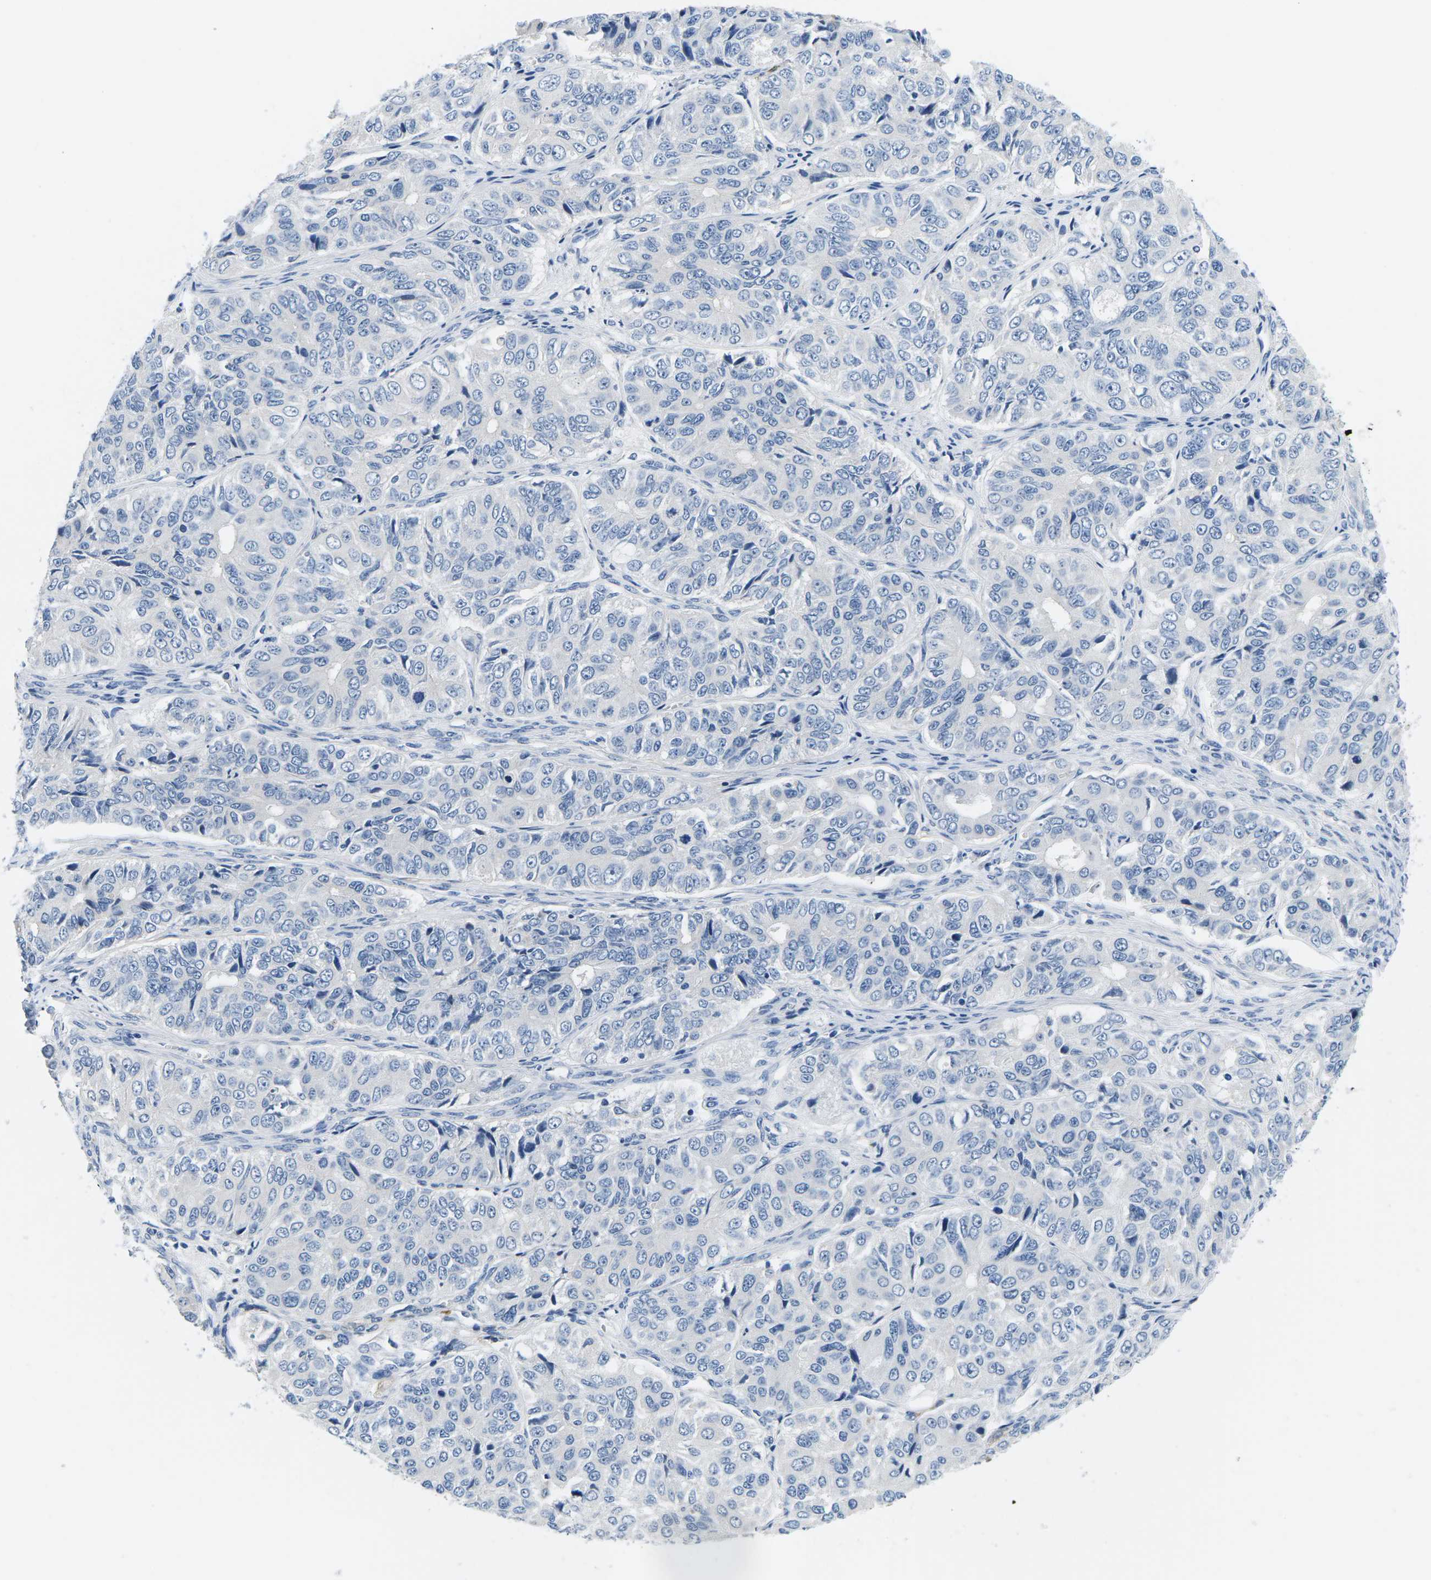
{"staining": {"intensity": "negative", "quantity": "none", "location": "none"}, "tissue": "ovarian cancer", "cell_type": "Tumor cells", "image_type": "cancer", "snomed": [{"axis": "morphology", "description": "Carcinoma, endometroid"}, {"axis": "topography", "description": "Ovary"}], "caption": "The photomicrograph demonstrates no staining of tumor cells in ovarian cancer (endometroid carcinoma).", "gene": "TSPAN2", "patient": {"sex": "female", "age": 51}}